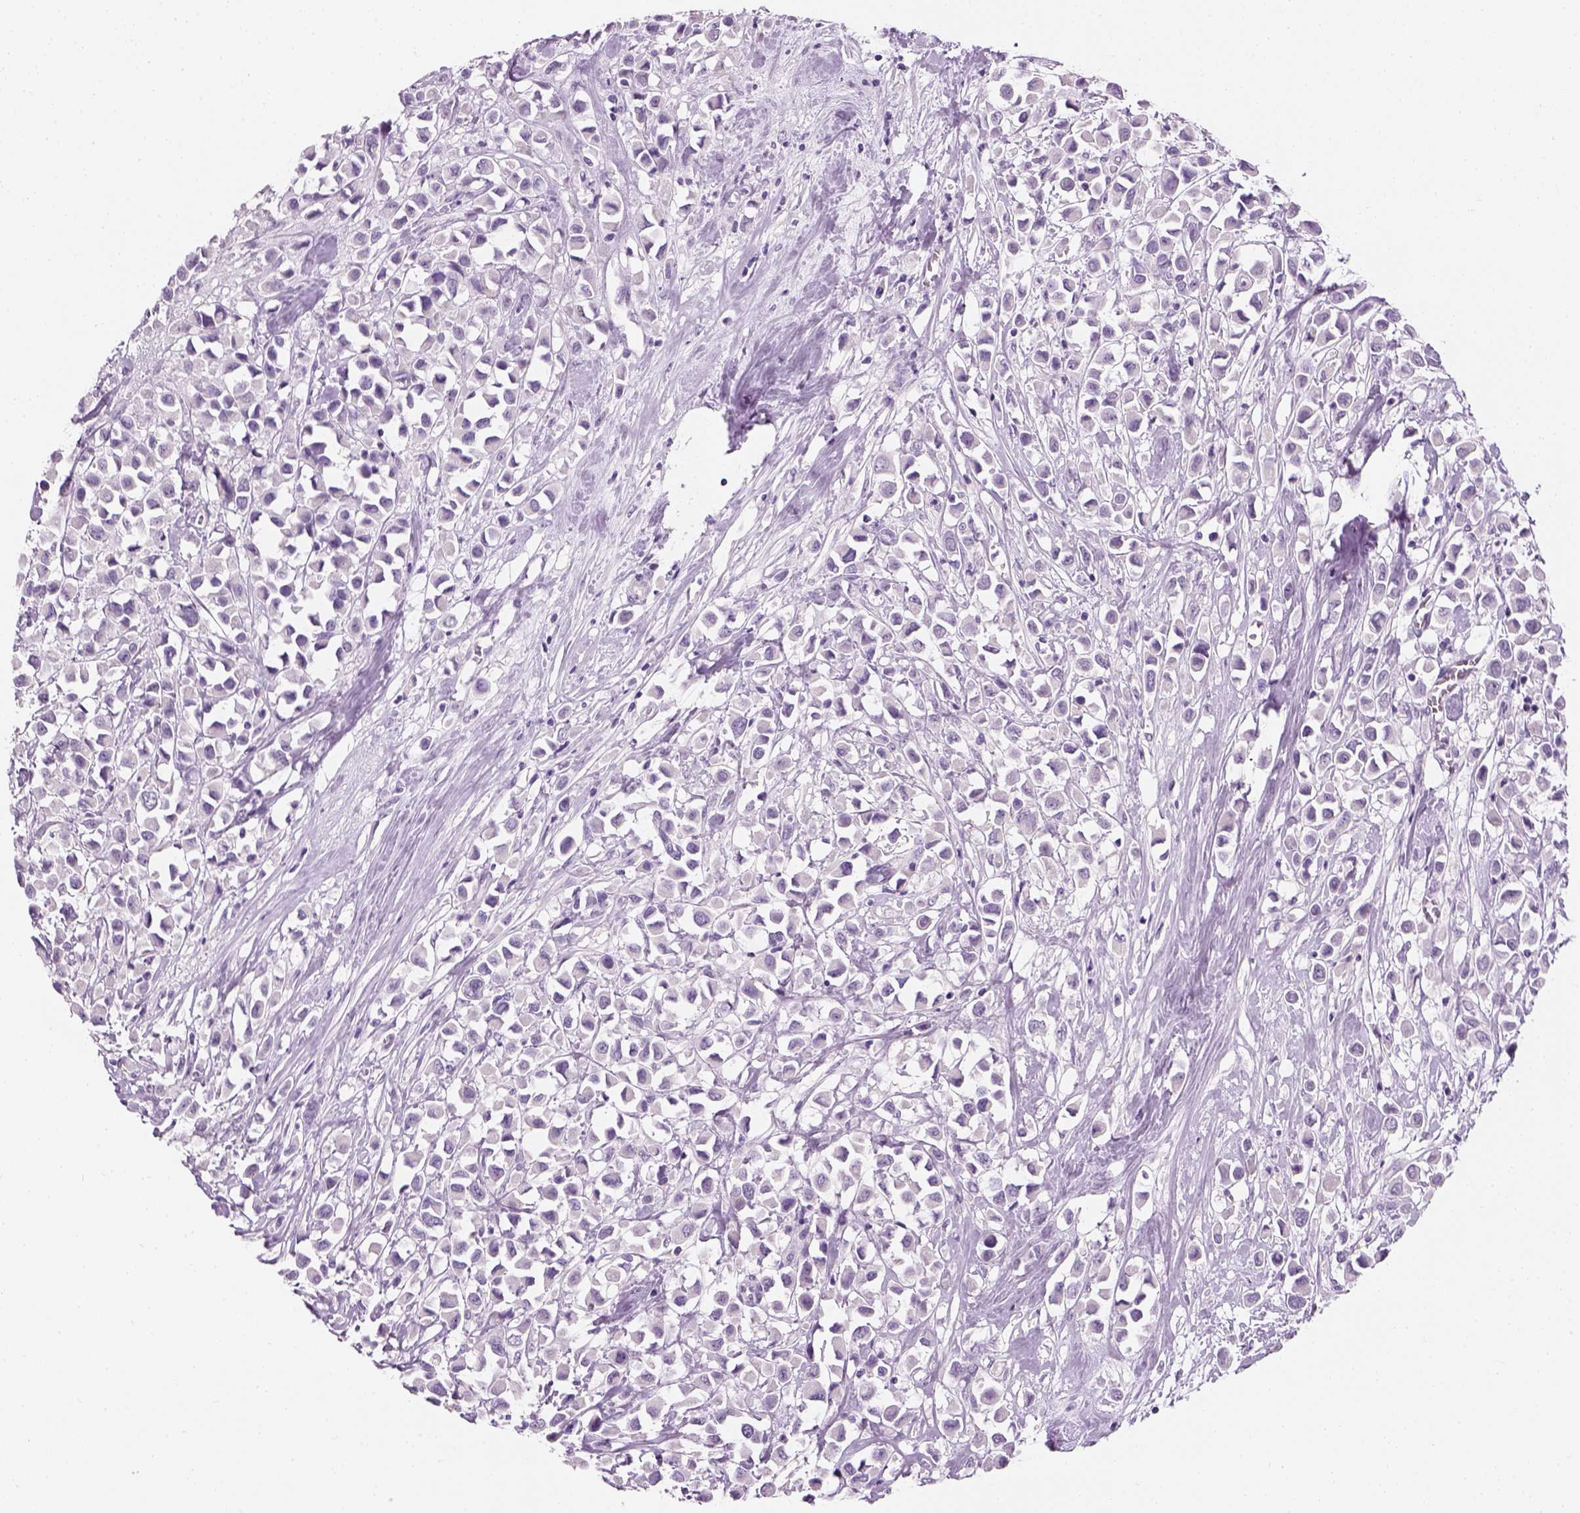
{"staining": {"intensity": "negative", "quantity": "none", "location": "none"}, "tissue": "breast cancer", "cell_type": "Tumor cells", "image_type": "cancer", "snomed": [{"axis": "morphology", "description": "Duct carcinoma"}, {"axis": "topography", "description": "Breast"}], "caption": "DAB immunohistochemical staining of human invasive ductal carcinoma (breast) reveals no significant expression in tumor cells.", "gene": "TH", "patient": {"sex": "female", "age": 61}}